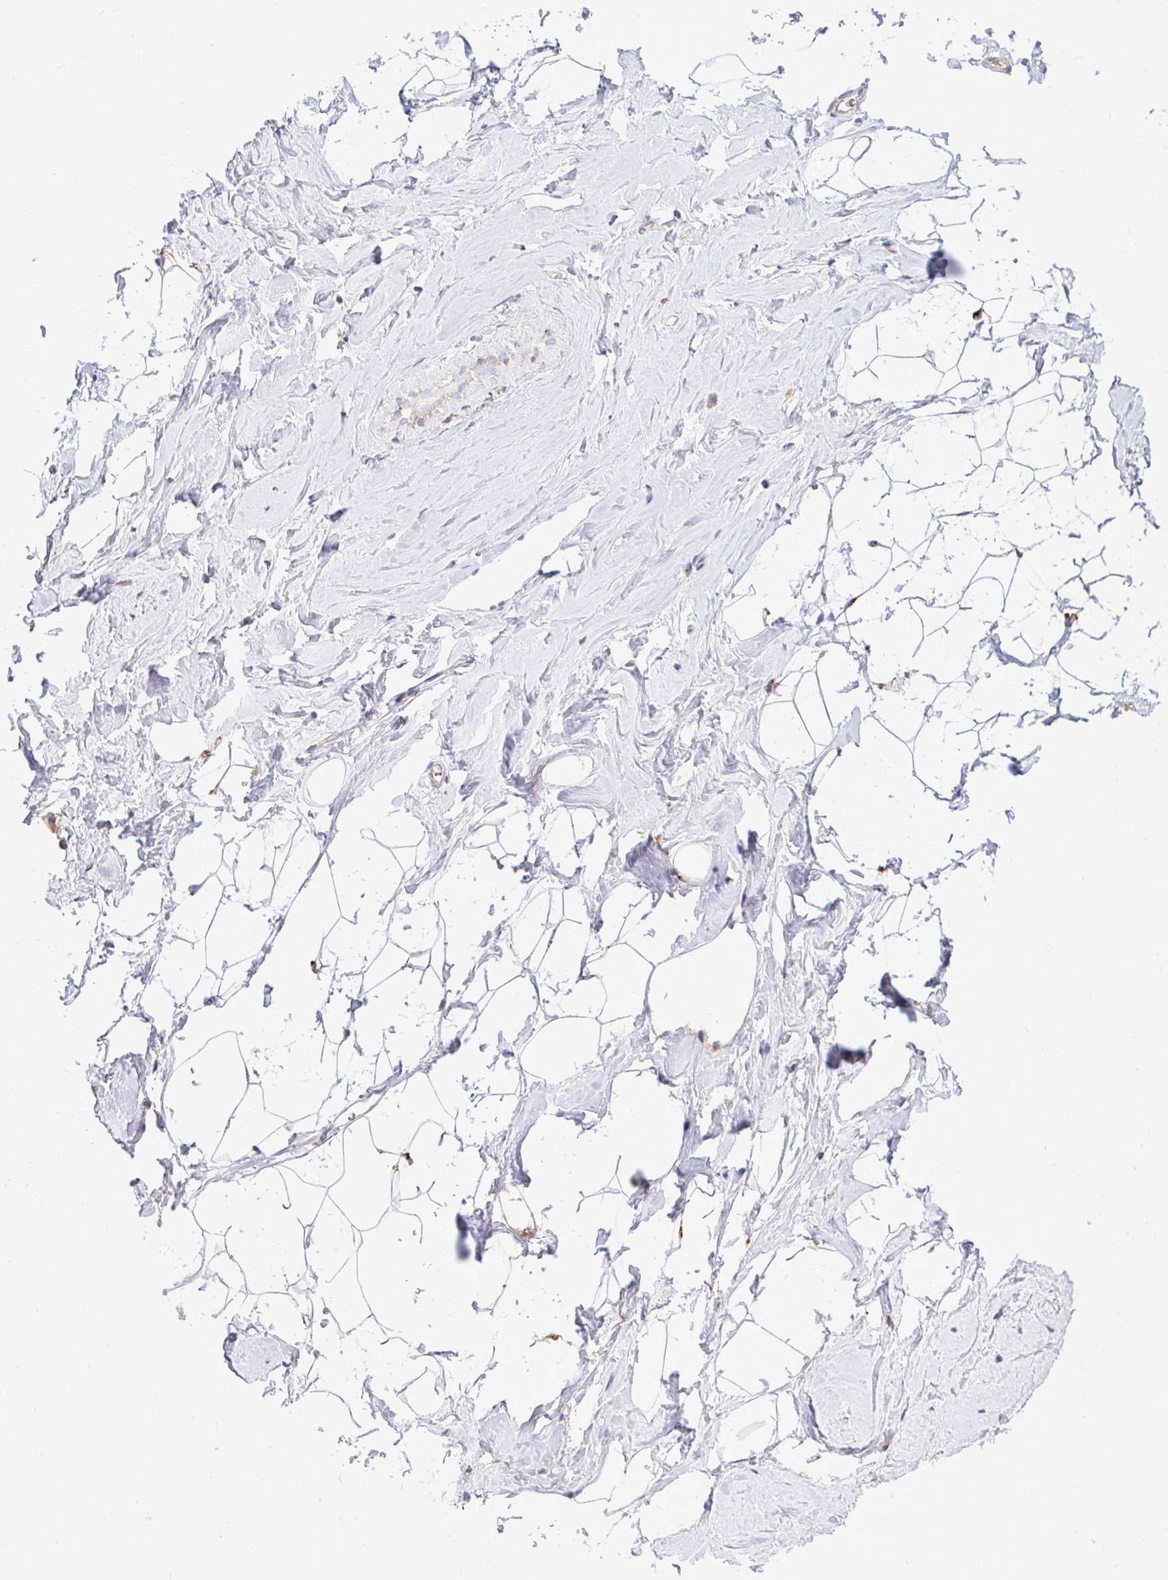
{"staining": {"intensity": "negative", "quantity": "none", "location": "none"}, "tissue": "breast", "cell_type": "Adipocytes", "image_type": "normal", "snomed": [{"axis": "morphology", "description": "Normal tissue, NOS"}, {"axis": "topography", "description": "Breast"}], "caption": "This is a photomicrograph of immunohistochemistry (IHC) staining of normal breast, which shows no expression in adipocytes.", "gene": "VTI1B", "patient": {"sex": "female", "age": 32}}